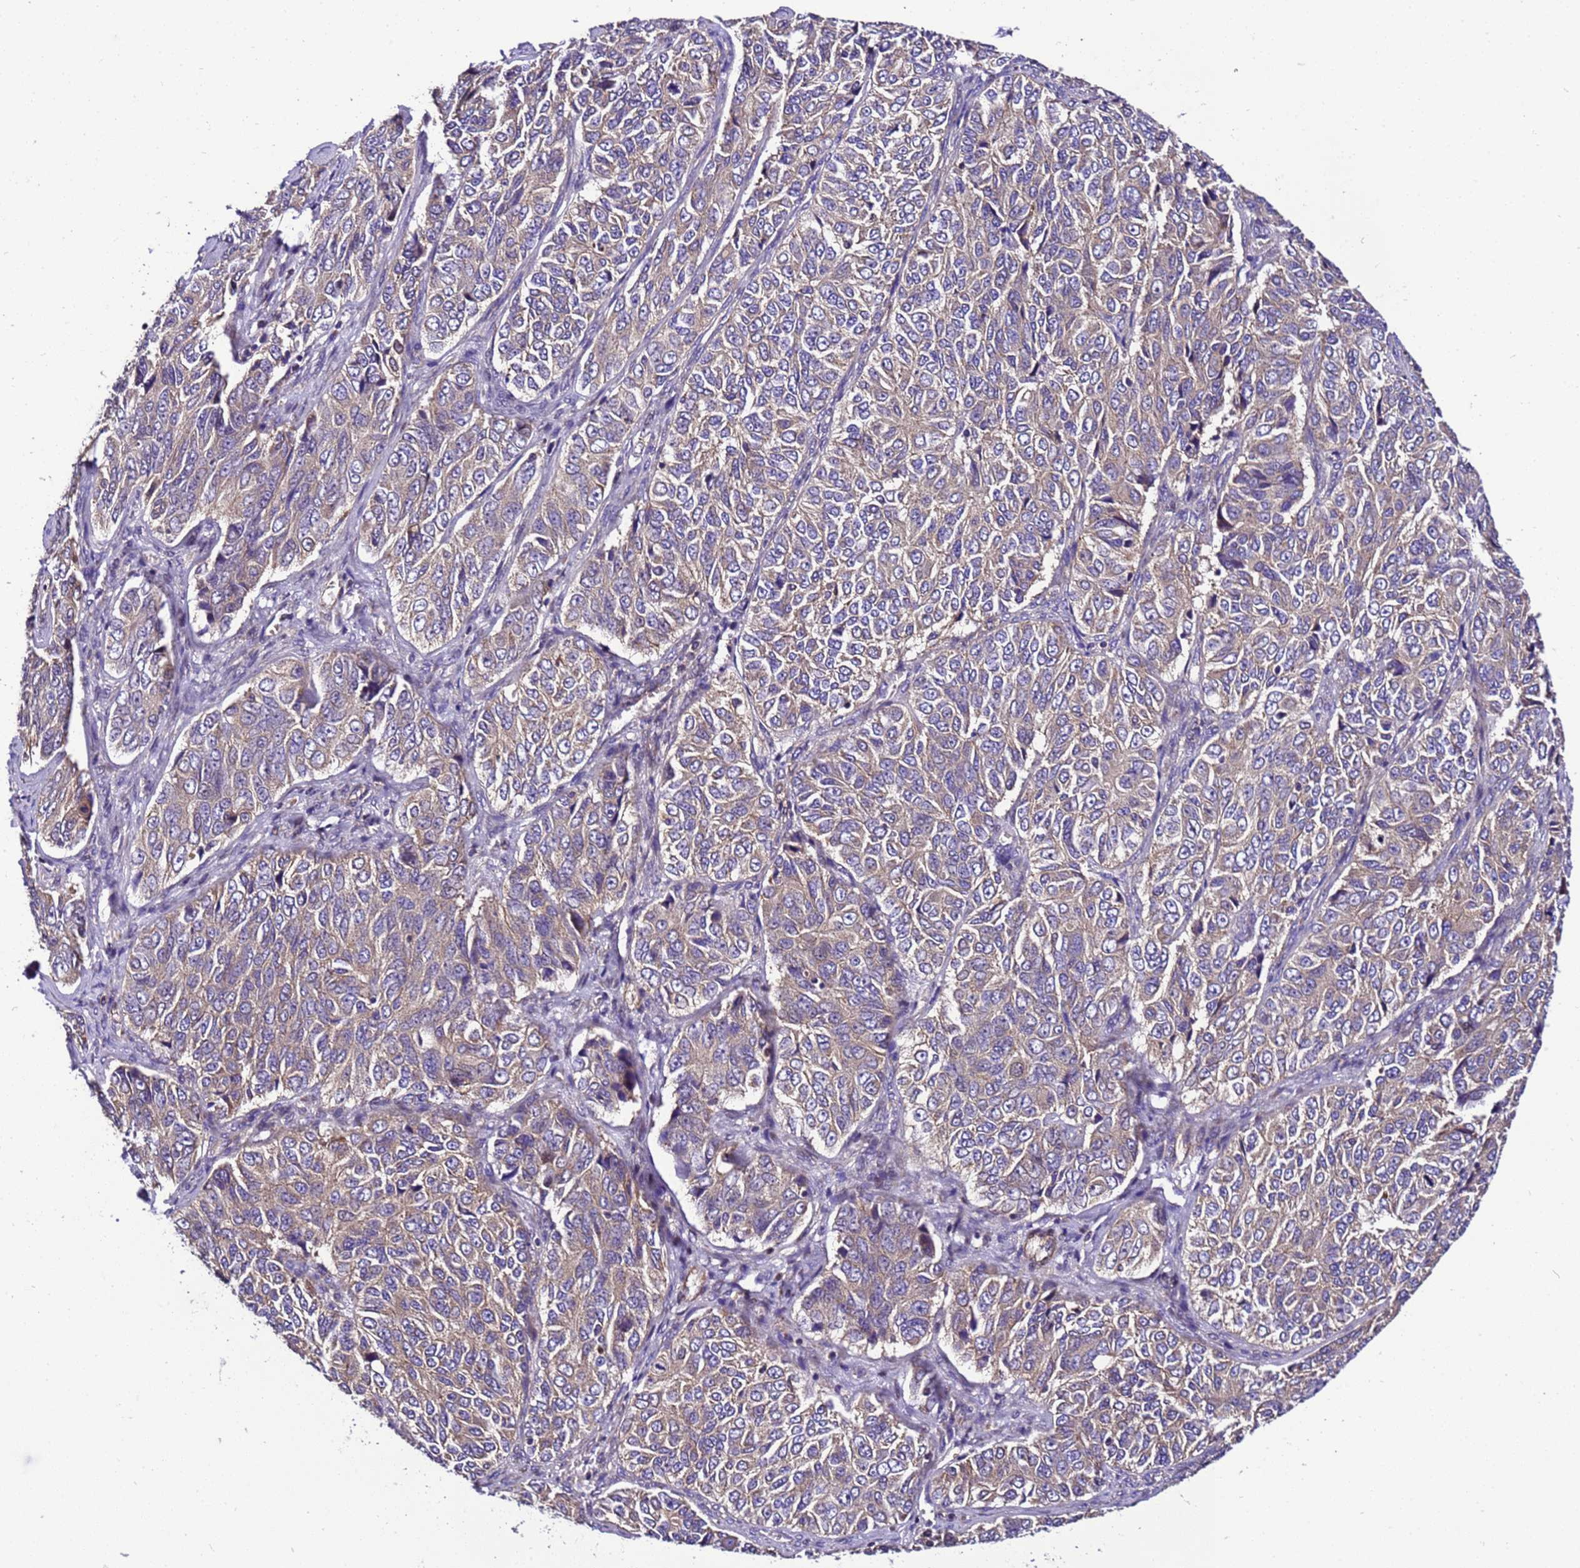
{"staining": {"intensity": "weak", "quantity": "25%-75%", "location": "cytoplasmic/membranous"}, "tissue": "ovarian cancer", "cell_type": "Tumor cells", "image_type": "cancer", "snomed": [{"axis": "morphology", "description": "Carcinoma, endometroid"}, {"axis": "topography", "description": "Ovary"}], "caption": "There is low levels of weak cytoplasmic/membranous expression in tumor cells of endometroid carcinoma (ovarian), as demonstrated by immunohistochemical staining (brown color).", "gene": "ZNF417", "patient": {"sex": "female", "age": 51}}